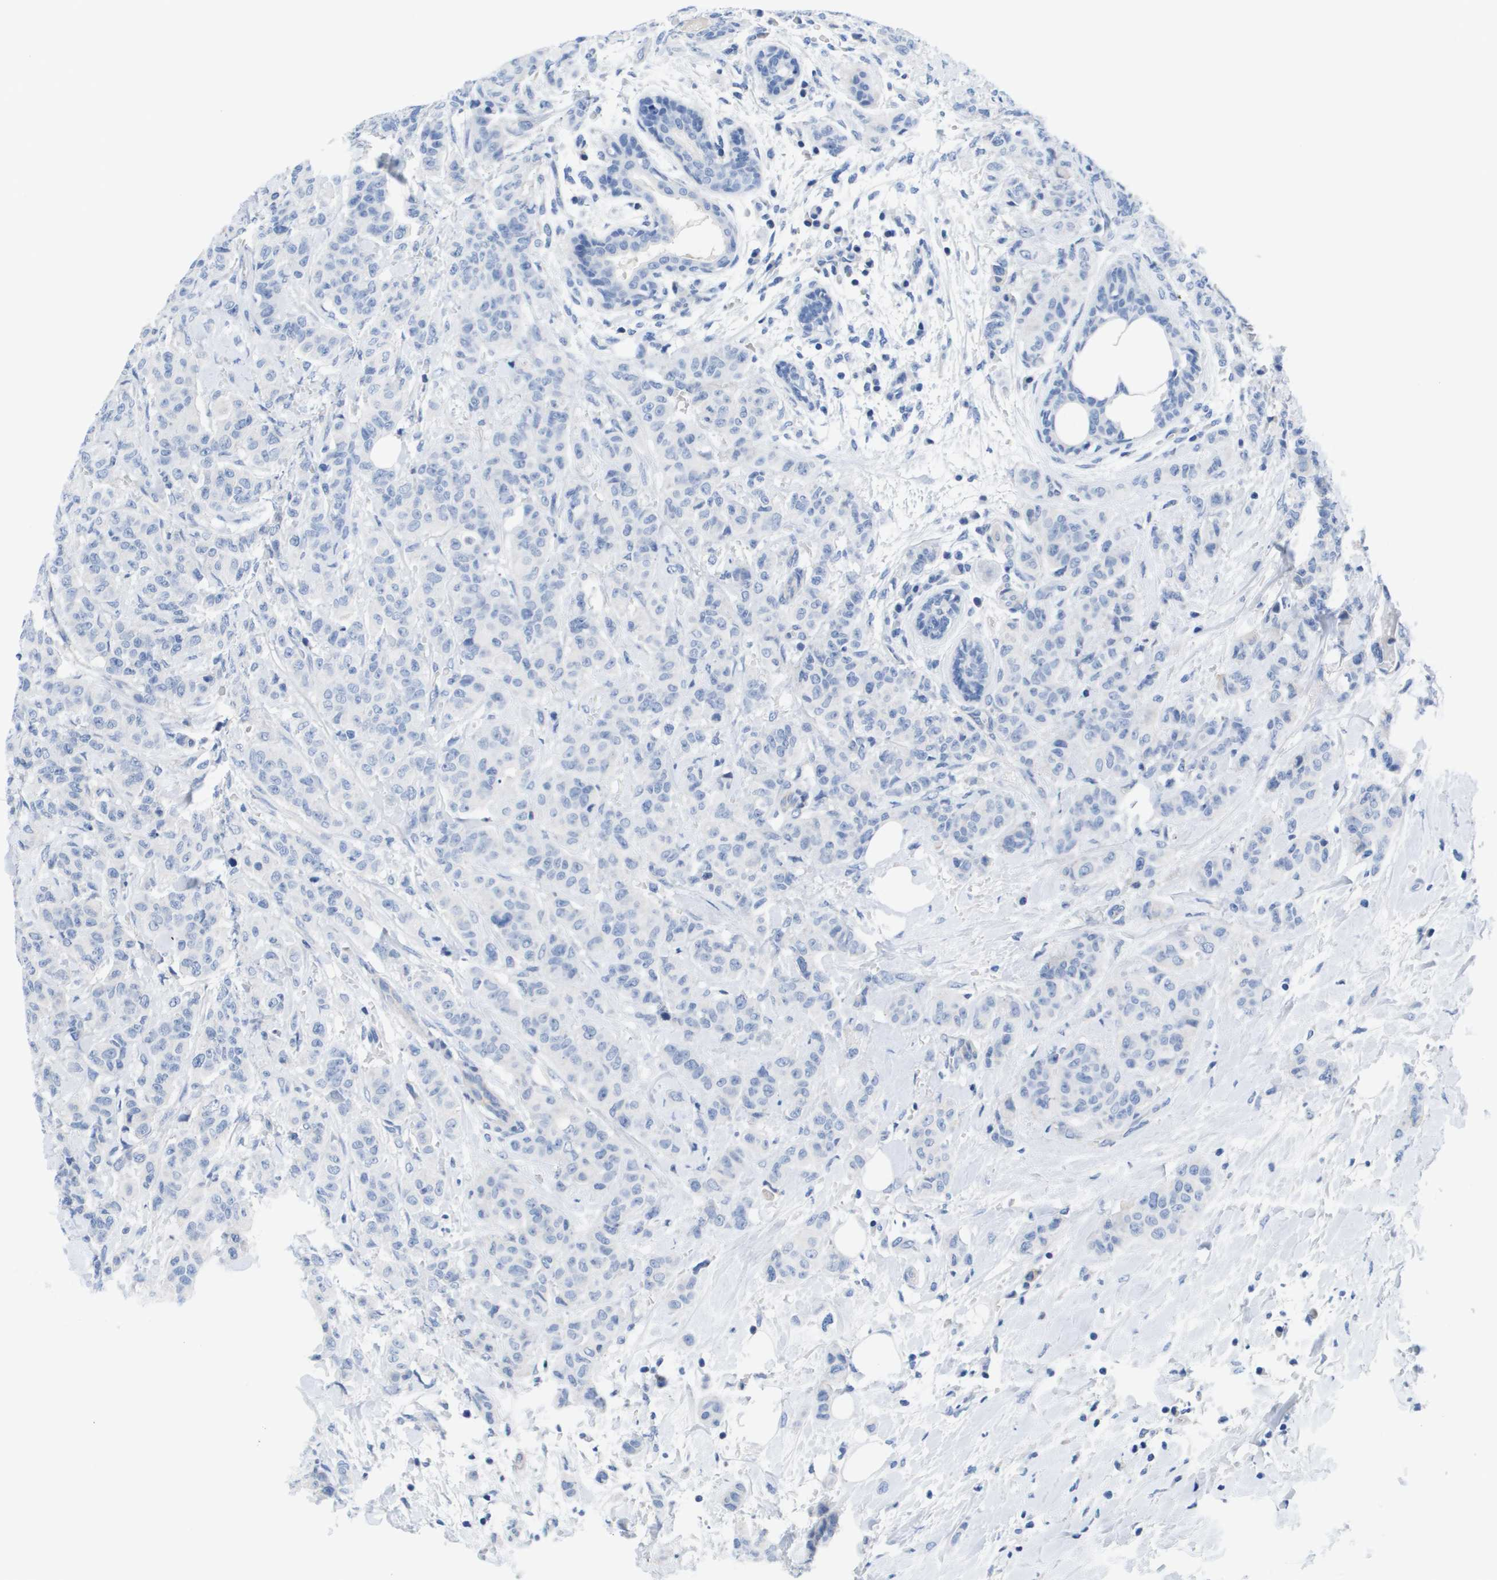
{"staining": {"intensity": "negative", "quantity": "none", "location": "none"}, "tissue": "breast cancer", "cell_type": "Tumor cells", "image_type": "cancer", "snomed": [{"axis": "morphology", "description": "Normal tissue, NOS"}, {"axis": "morphology", "description": "Duct carcinoma"}, {"axis": "topography", "description": "Breast"}], "caption": "Breast invasive ductal carcinoma stained for a protein using immunohistochemistry (IHC) exhibits no positivity tumor cells.", "gene": "APOA1", "patient": {"sex": "female", "age": 40}}